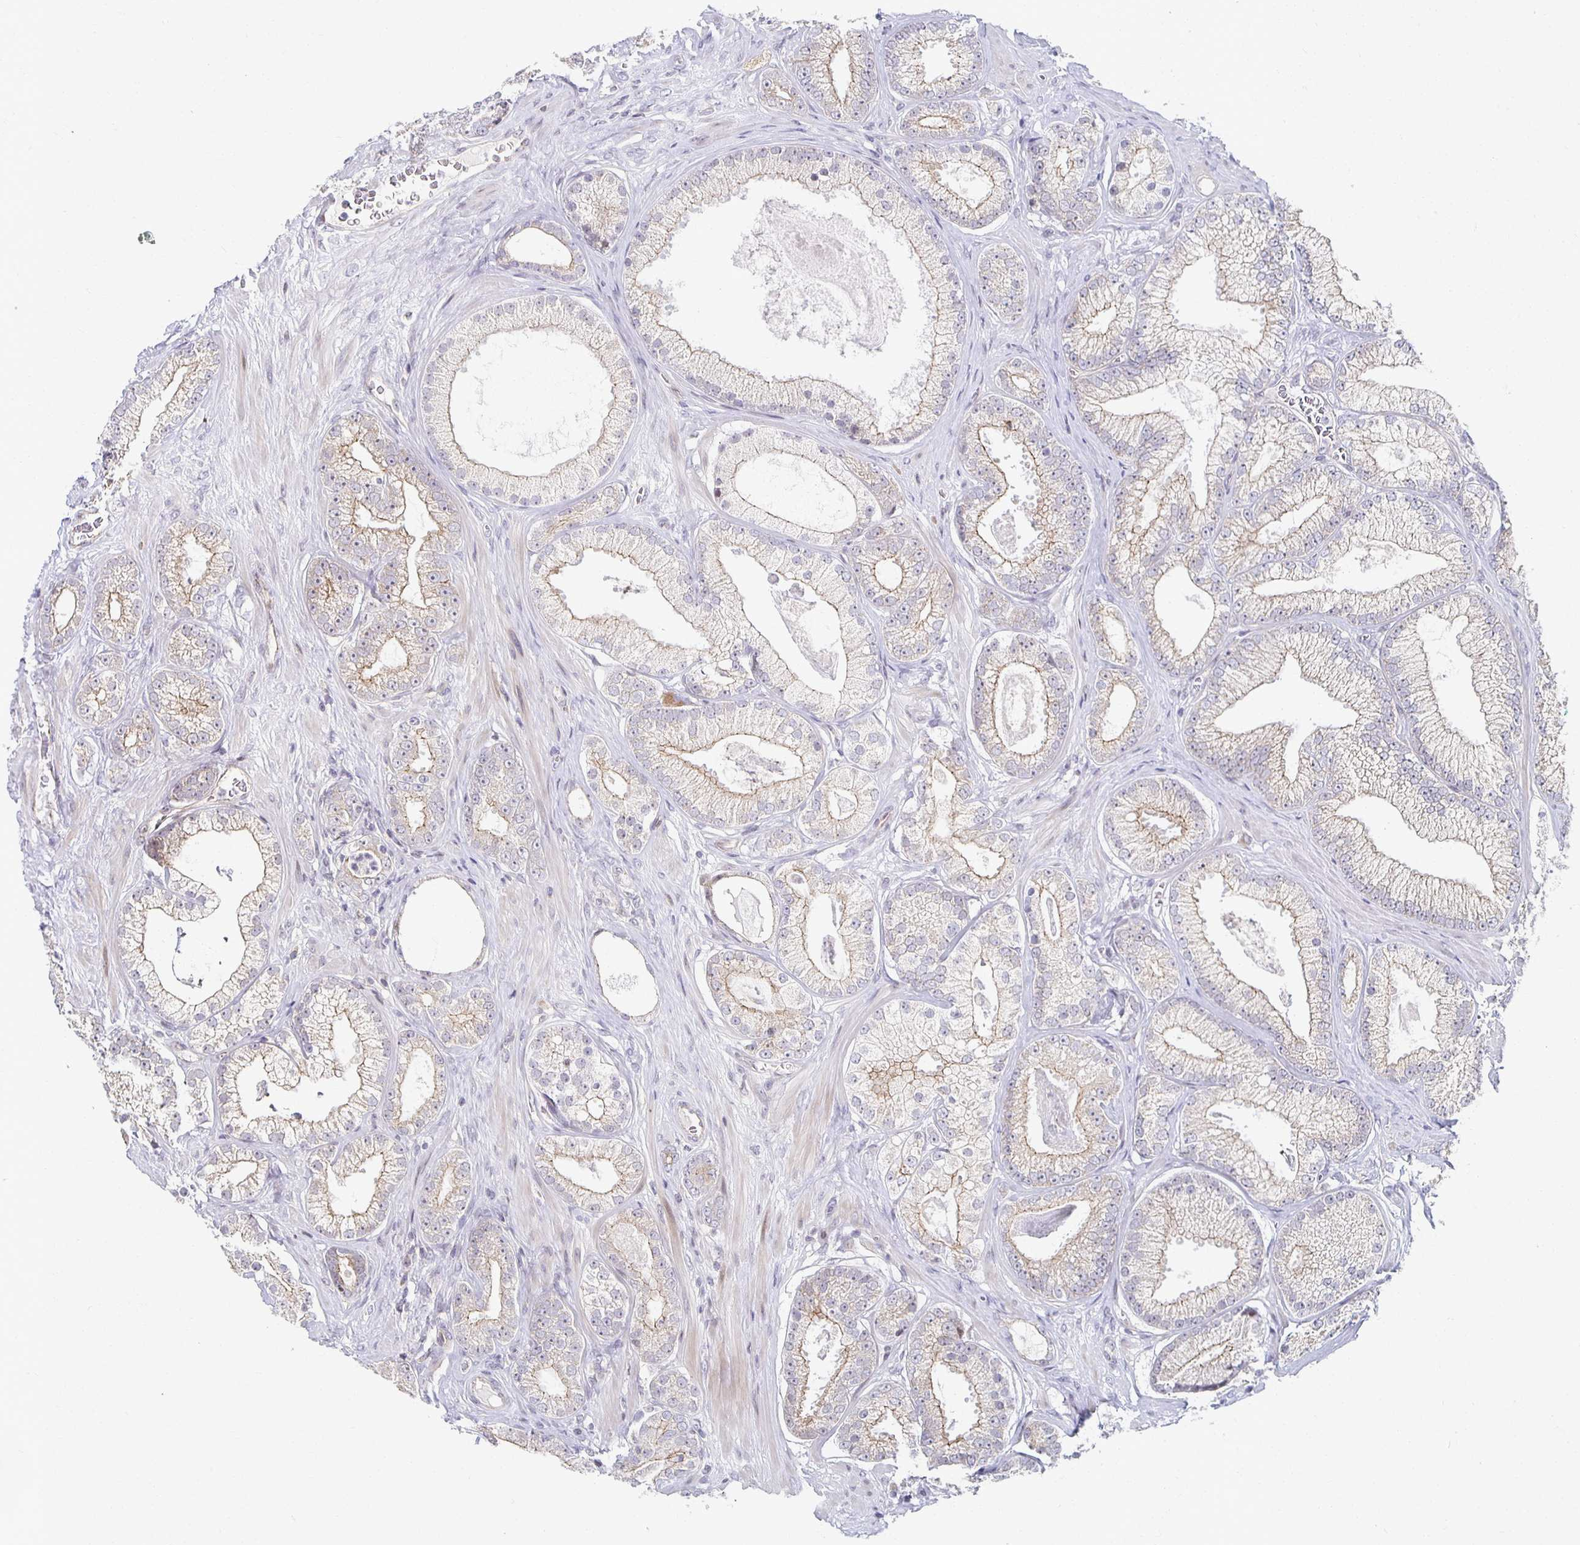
{"staining": {"intensity": "weak", "quantity": "25%-75%", "location": "cytoplasmic/membranous"}, "tissue": "prostate cancer", "cell_type": "Tumor cells", "image_type": "cancer", "snomed": [{"axis": "morphology", "description": "Adenocarcinoma, High grade"}, {"axis": "topography", "description": "Prostate"}], "caption": "Prostate cancer was stained to show a protein in brown. There is low levels of weak cytoplasmic/membranous positivity in about 25%-75% of tumor cells.", "gene": "HCFC1R1", "patient": {"sex": "male", "age": 66}}